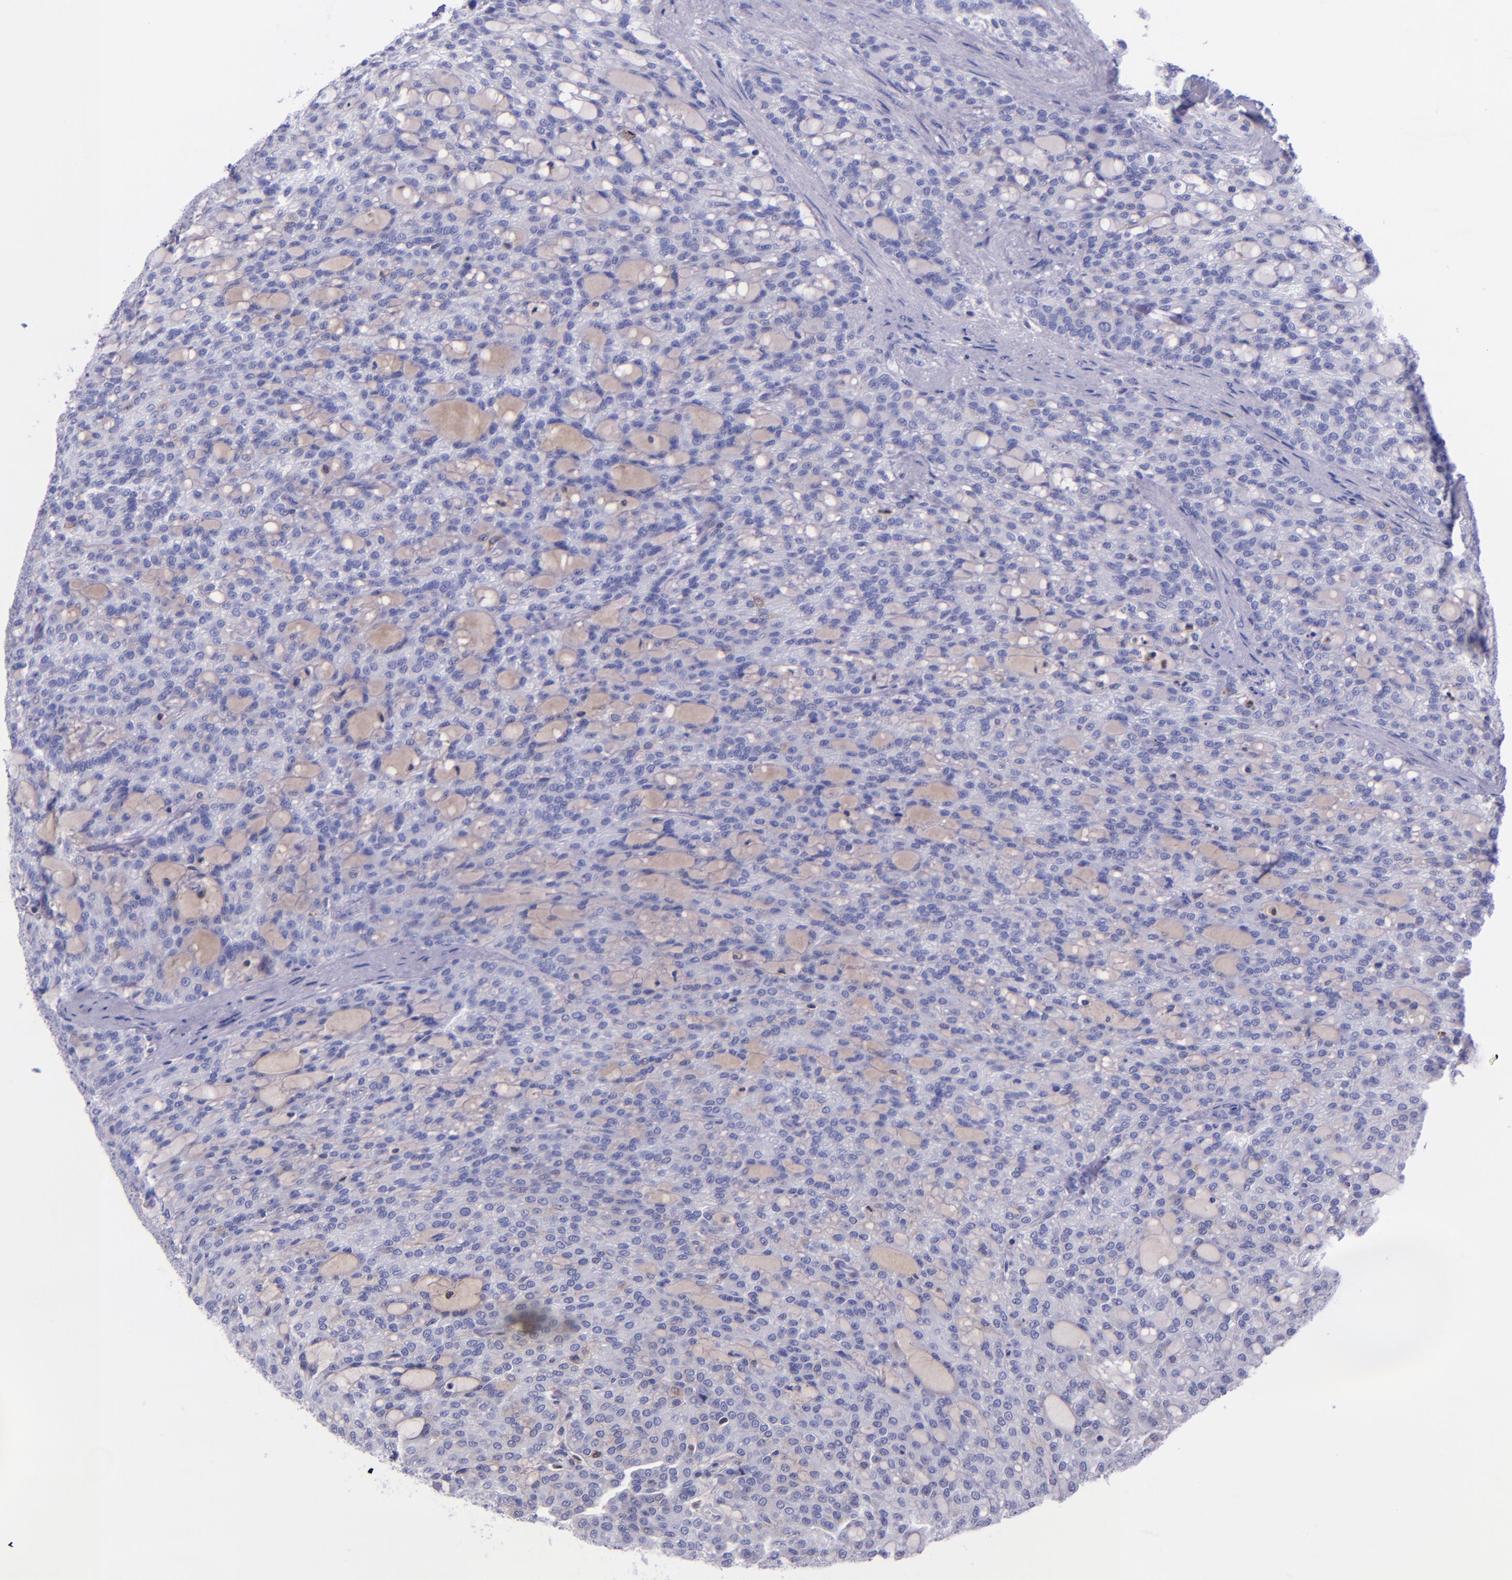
{"staining": {"intensity": "negative", "quantity": "none", "location": "none"}, "tissue": "renal cancer", "cell_type": "Tumor cells", "image_type": "cancer", "snomed": [{"axis": "morphology", "description": "Adenocarcinoma, NOS"}, {"axis": "topography", "description": "Kidney"}], "caption": "A photomicrograph of human renal cancer (adenocarcinoma) is negative for staining in tumor cells. Nuclei are stained in blue.", "gene": "SLPI", "patient": {"sex": "male", "age": 63}}